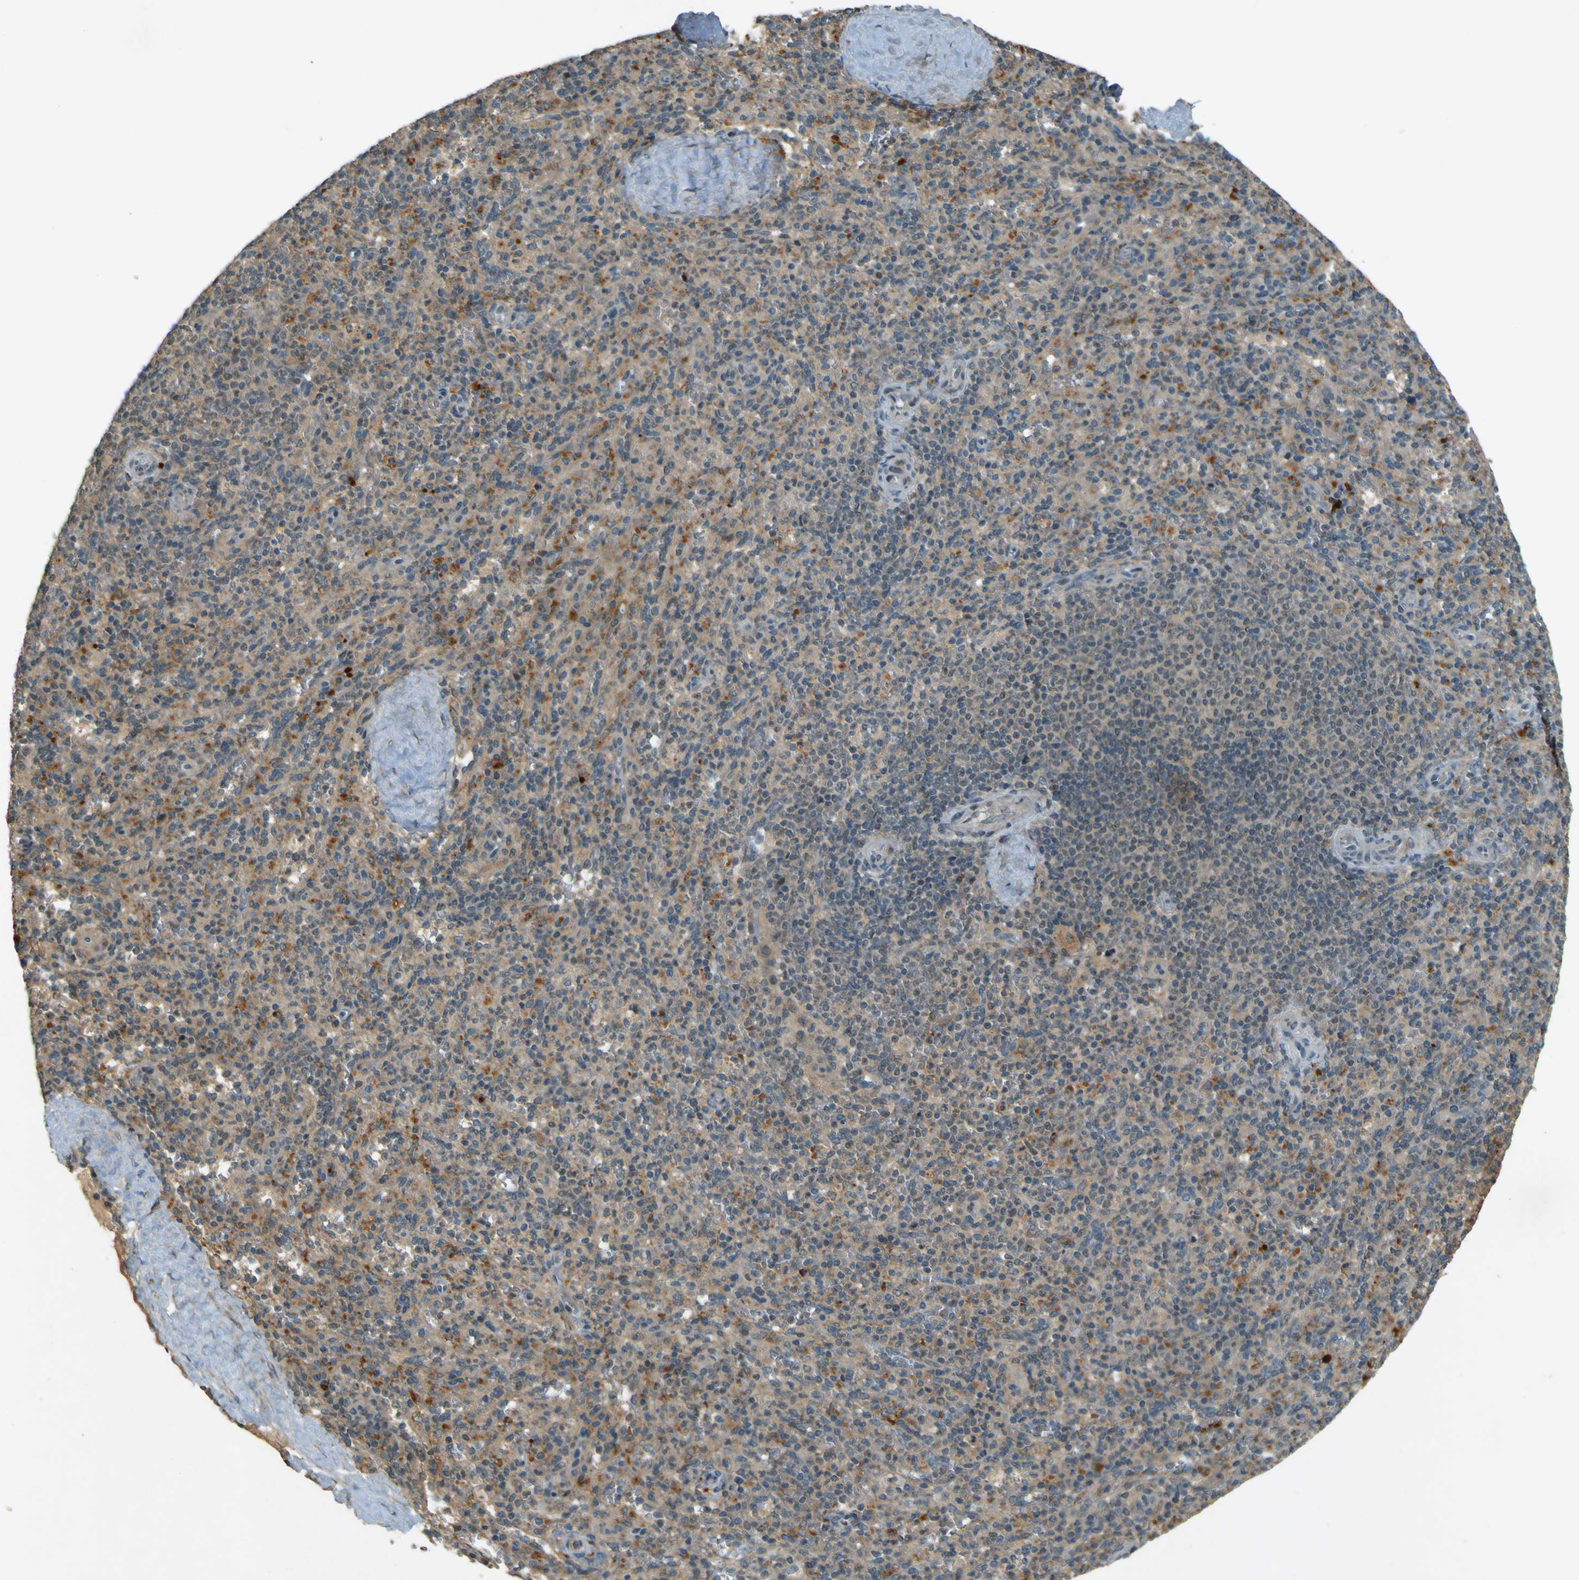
{"staining": {"intensity": "weak", "quantity": "25%-75%", "location": "cytoplasmic/membranous"}, "tissue": "spleen", "cell_type": "Cells in red pulp", "image_type": "normal", "snomed": [{"axis": "morphology", "description": "Normal tissue, NOS"}, {"axis": "topography", "description": "Spleen"}], "caption": "Brown immunohistochemical staining in unremarkable spleen demonstrates weak cytoplasmic/membranous expression in approximately 25%-75% of cells in red pulp.", "gene": "MPDZ", "patient": {"sex": "male", "age": 36}}